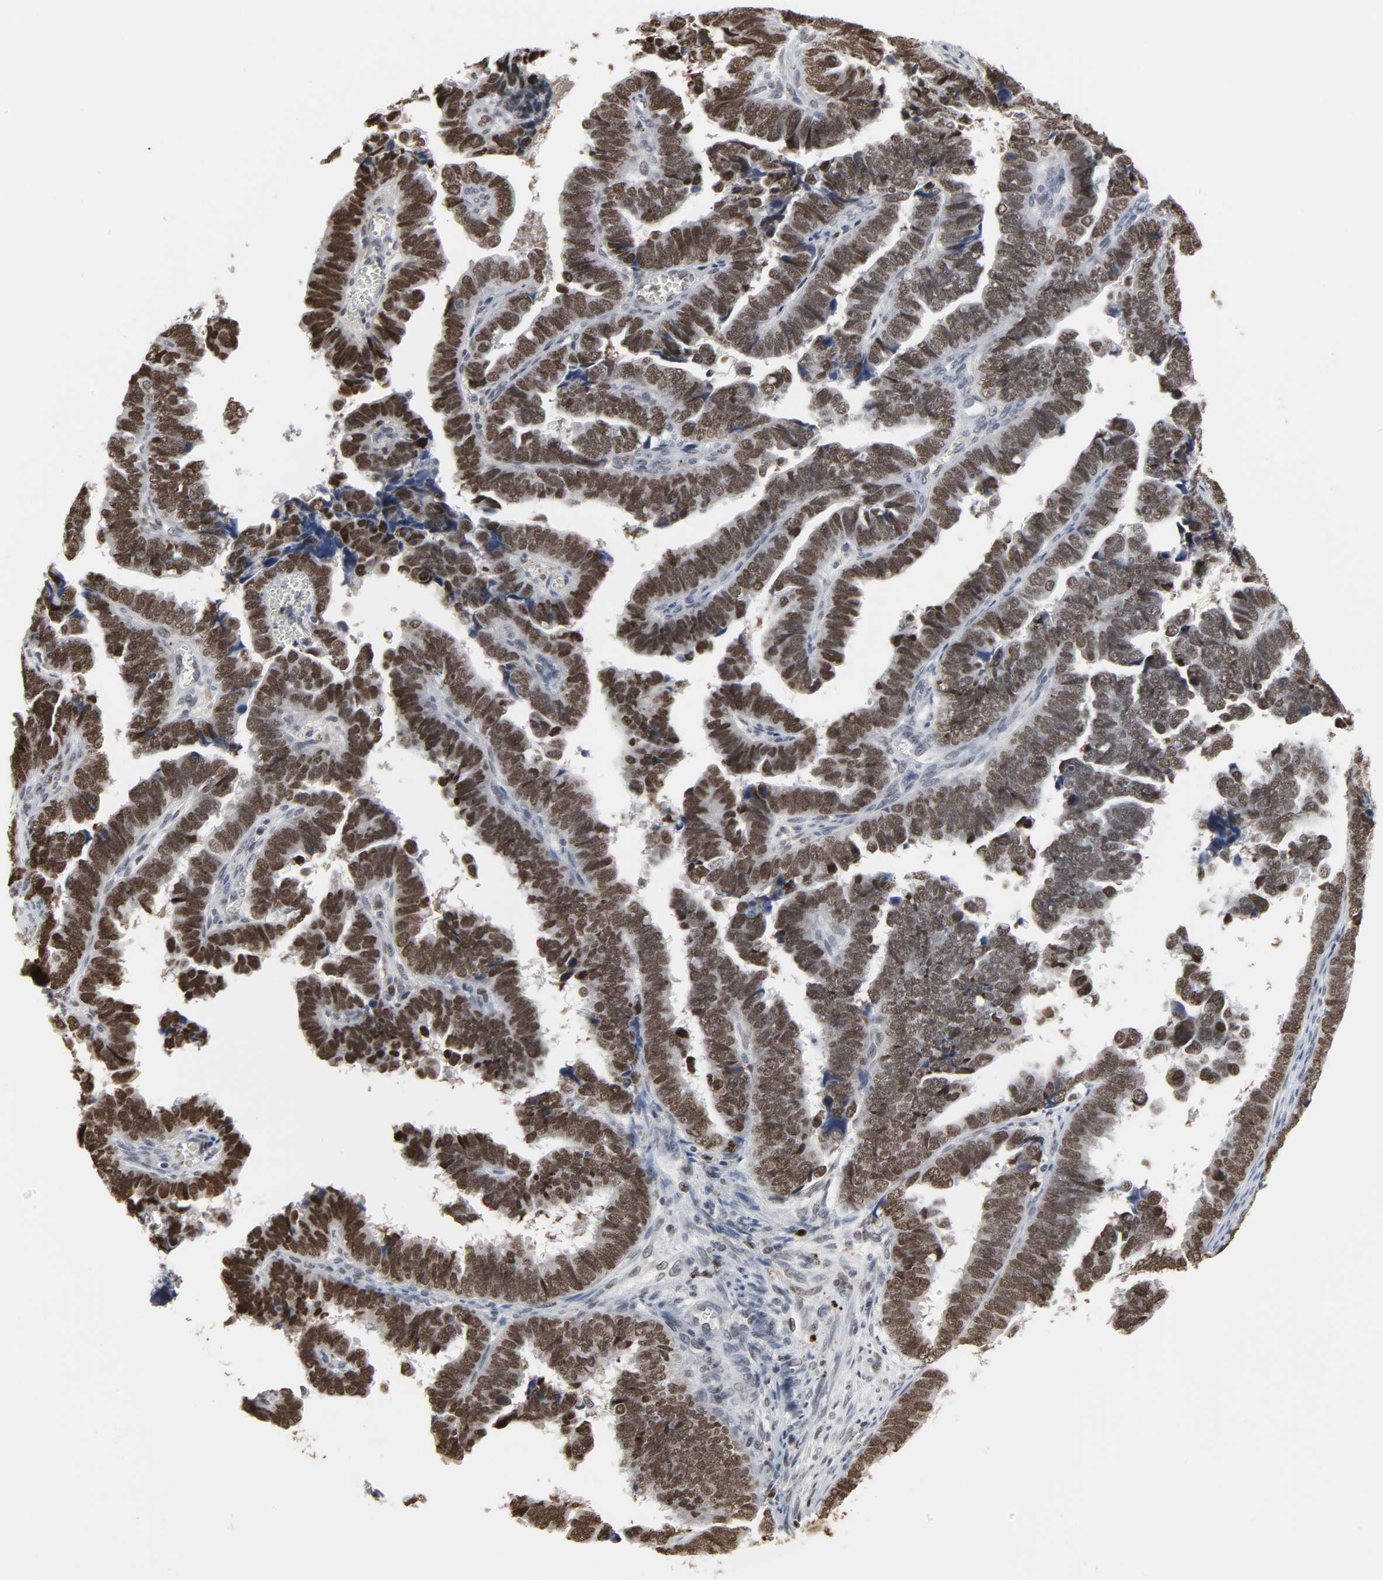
{"staining": {"intensity": "moderate", "quantity": ">75%", "location": "nuclear"}, "tissue": "endometrial cancer", "cell_type": "Tumor cells", "image_type": "cancer", "snomed": [{"axis": "morphology", "description": "Adenocarcinoma, NOS"}, {"axis": "topography", "description": "Endometrium"}], "caption": "About >75% of tumor cells in human adenocarcinoma (endometrial) show moderate nuclear protein staining as visualized by brown immunohistochemical staining.", "gene": "DAZAP1", "patient": {"sex": "female", "age": 75}}